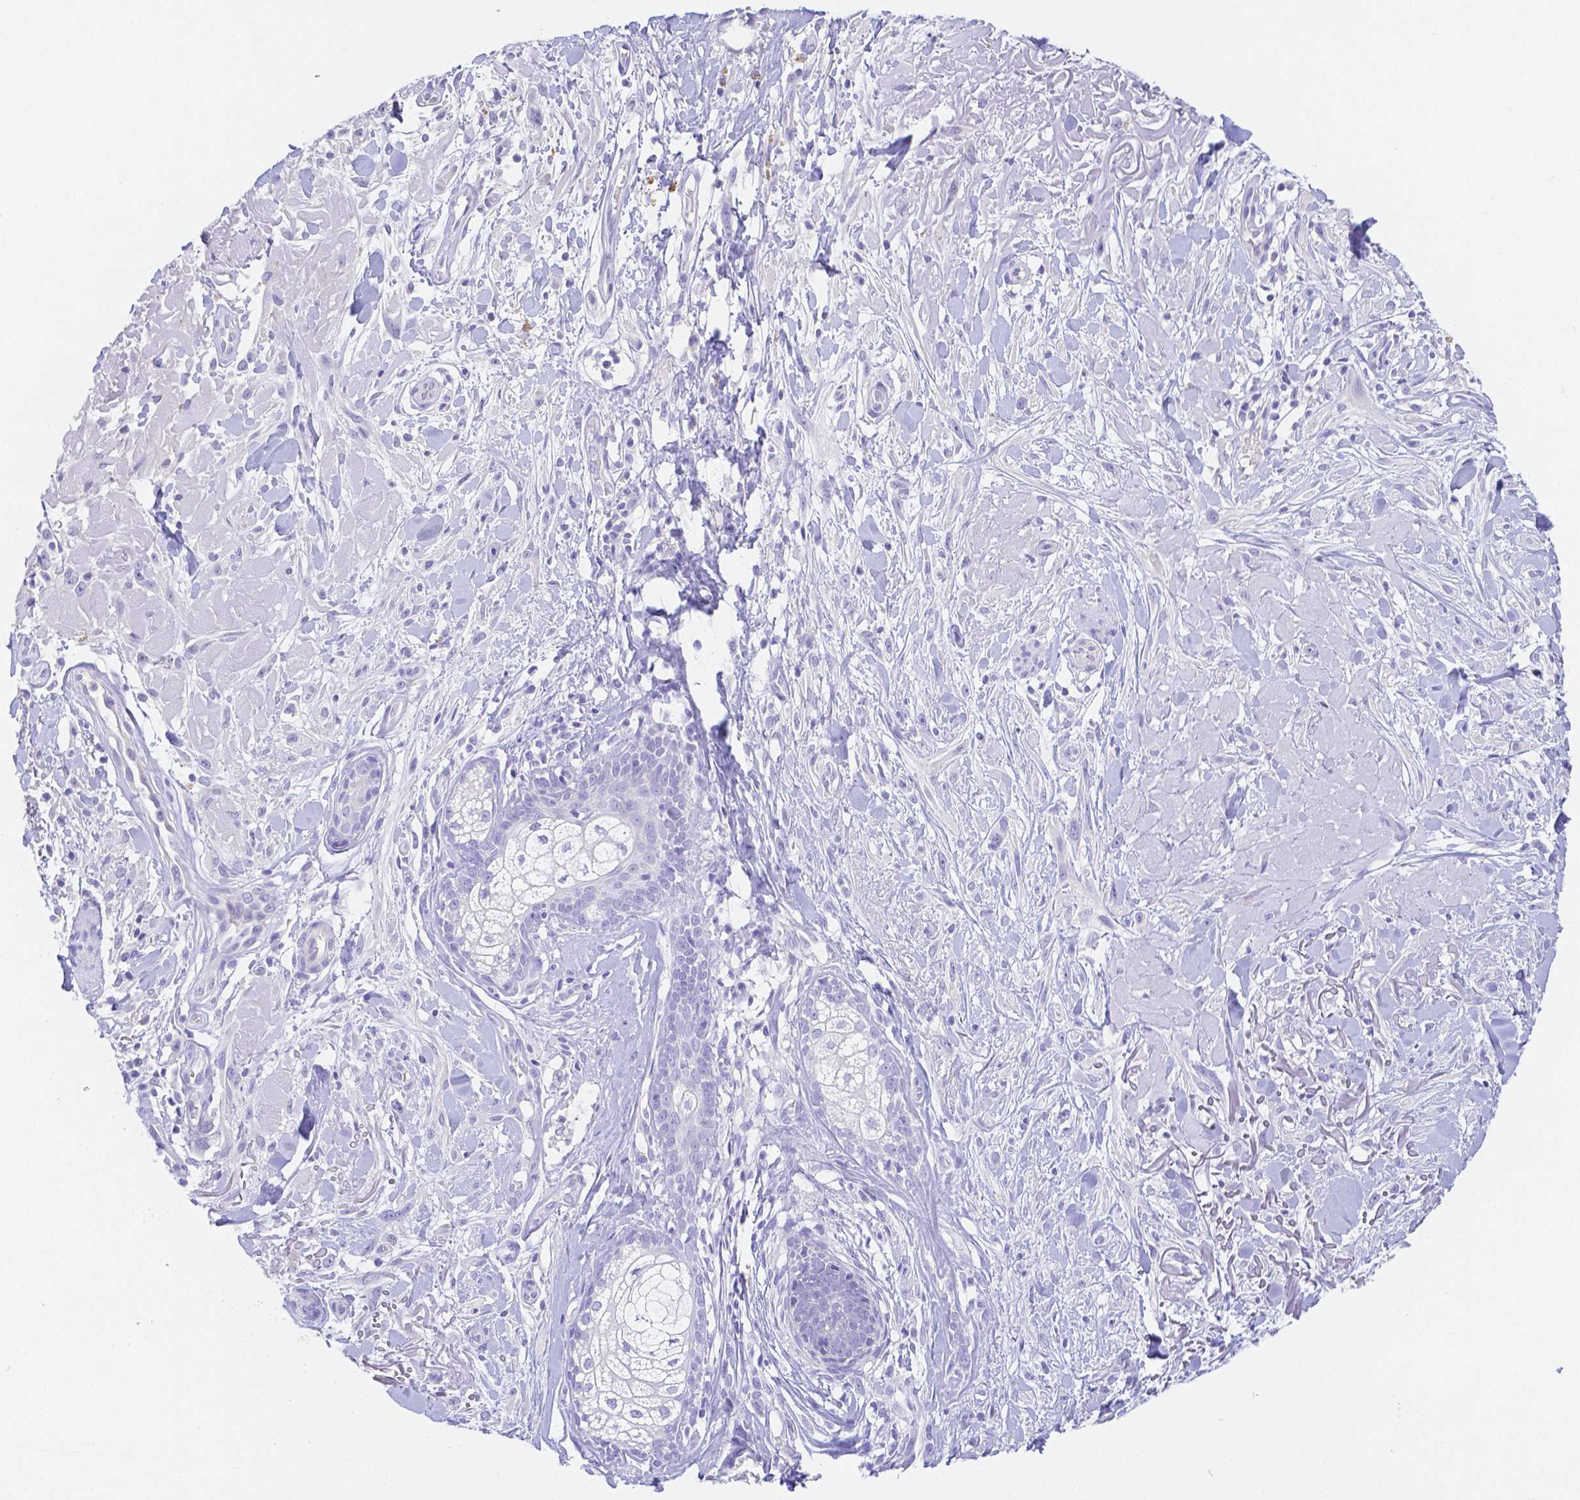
{"staining": {"intensity": "negative", "quantity": "none", "location": "none"}, "tissue": "melanoma", "cell_type": "Tumor cells", "image_type": "cancer", "snomed": [{"axis": "morphology", "description": "Malignant melanoma, NOS"}, {"axis": "topography", "description": "Skin"}], "caption": "Immunohistochemistry of melanoma shows no staining in tumor cells.", "gene": "ZG16B", "patient": {"sex": "male", "age": 85}}